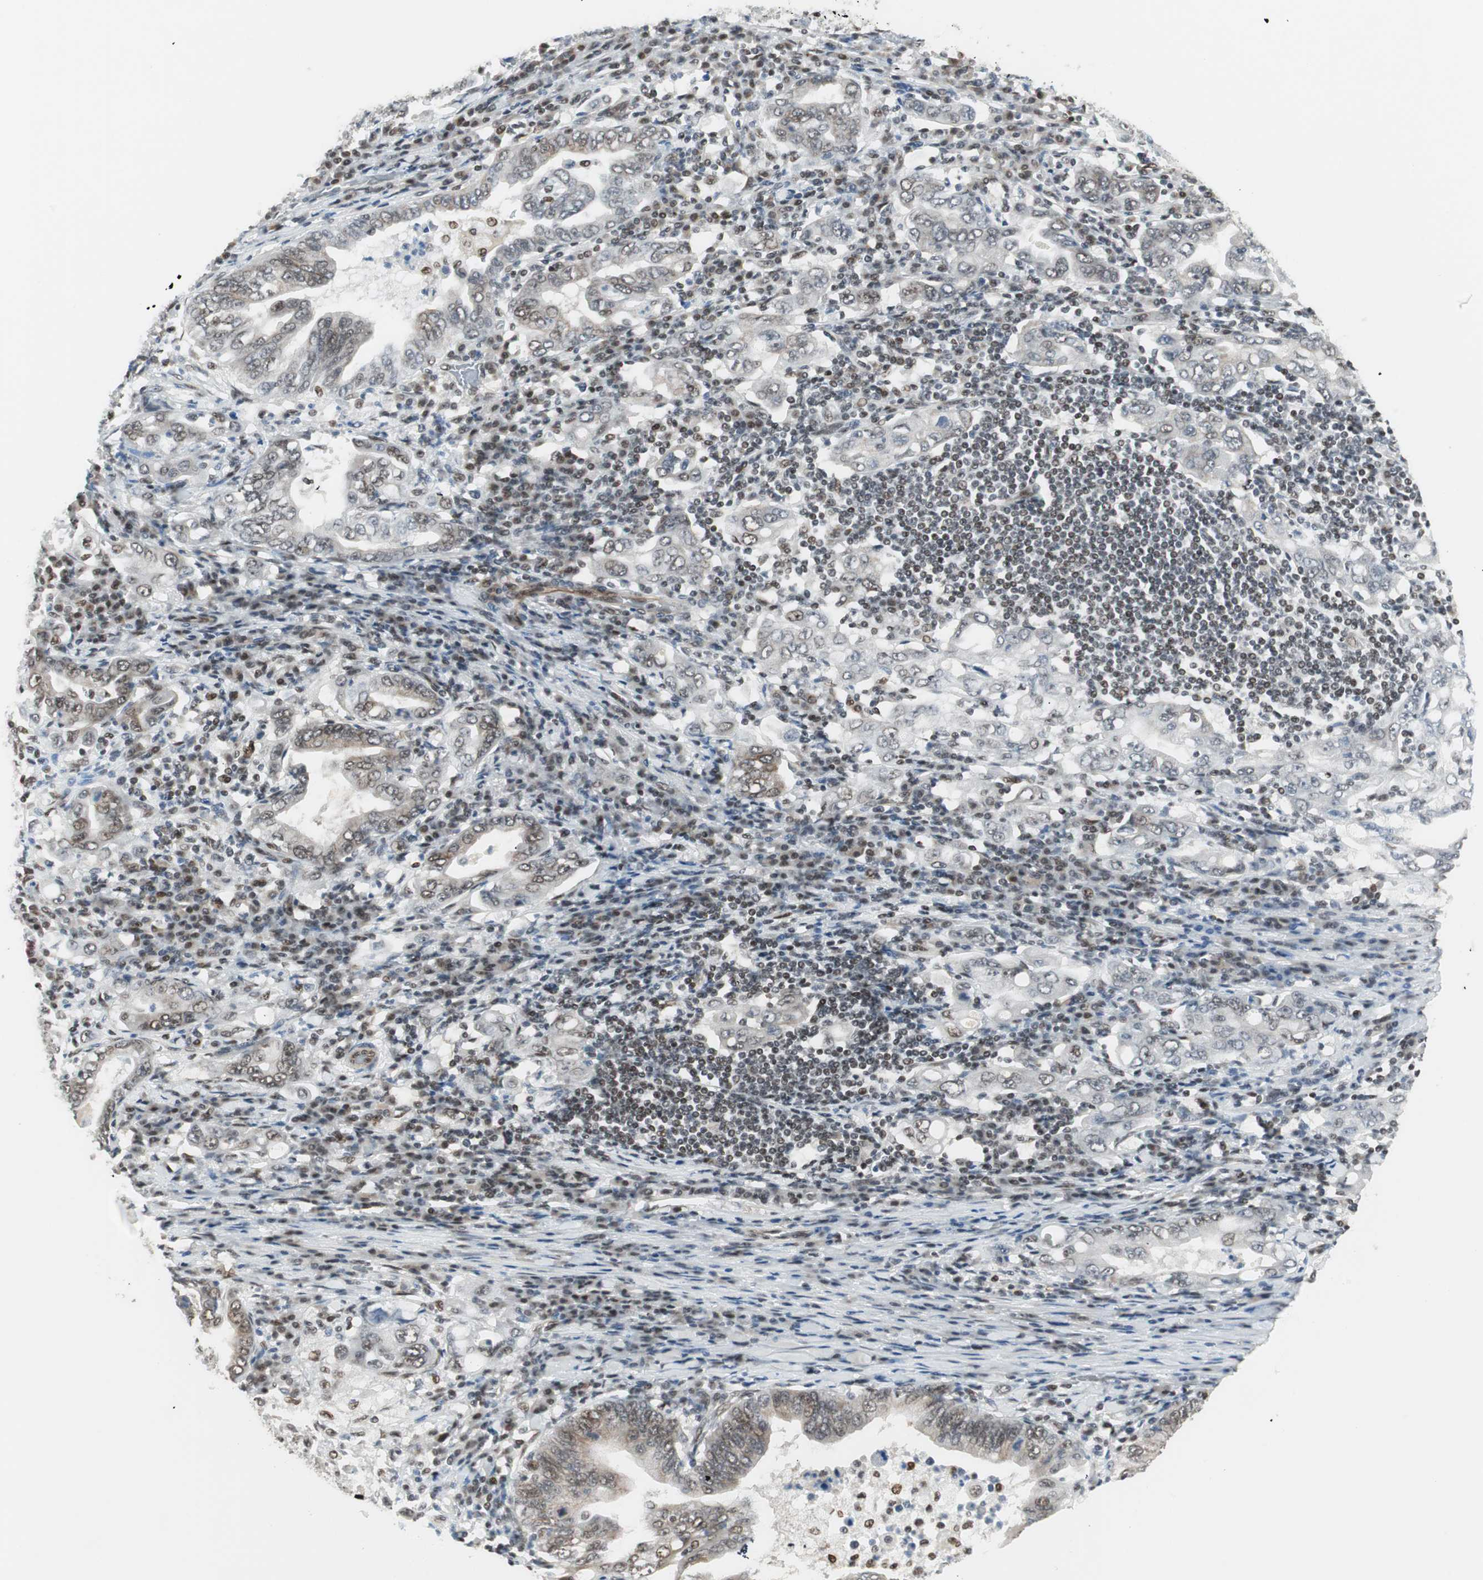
{"staining": {"intensity": "moderate", "quantity": ">75%", "location": "nuclear"}, "tissue": "stomach cancer", "cell_type": "Tumor cells", "image_type": "cancer", "snomed": [{"axis": "morphology", "description": "Normal tissue, NOS"}, {"axis": "morphology", "description": "Adenocarcinoma, NOS"}, {"axis": "topography", "description": "Esophagus"}, {"axis": "topography", "description": "Stomach, upper"}, {"axis": "topography", "description": "Peripheral nerve tissue"}], "caption": "An immunohistochemistry (IHC) photomicrograph of tumor tissue is shown. Protein staining in brown labels moderate nuclear positivity in adenocarcinoma (stomach) within tumor cells.", "gene": "ZBTB17", "patient": {"sex": "male", "age": 62}}